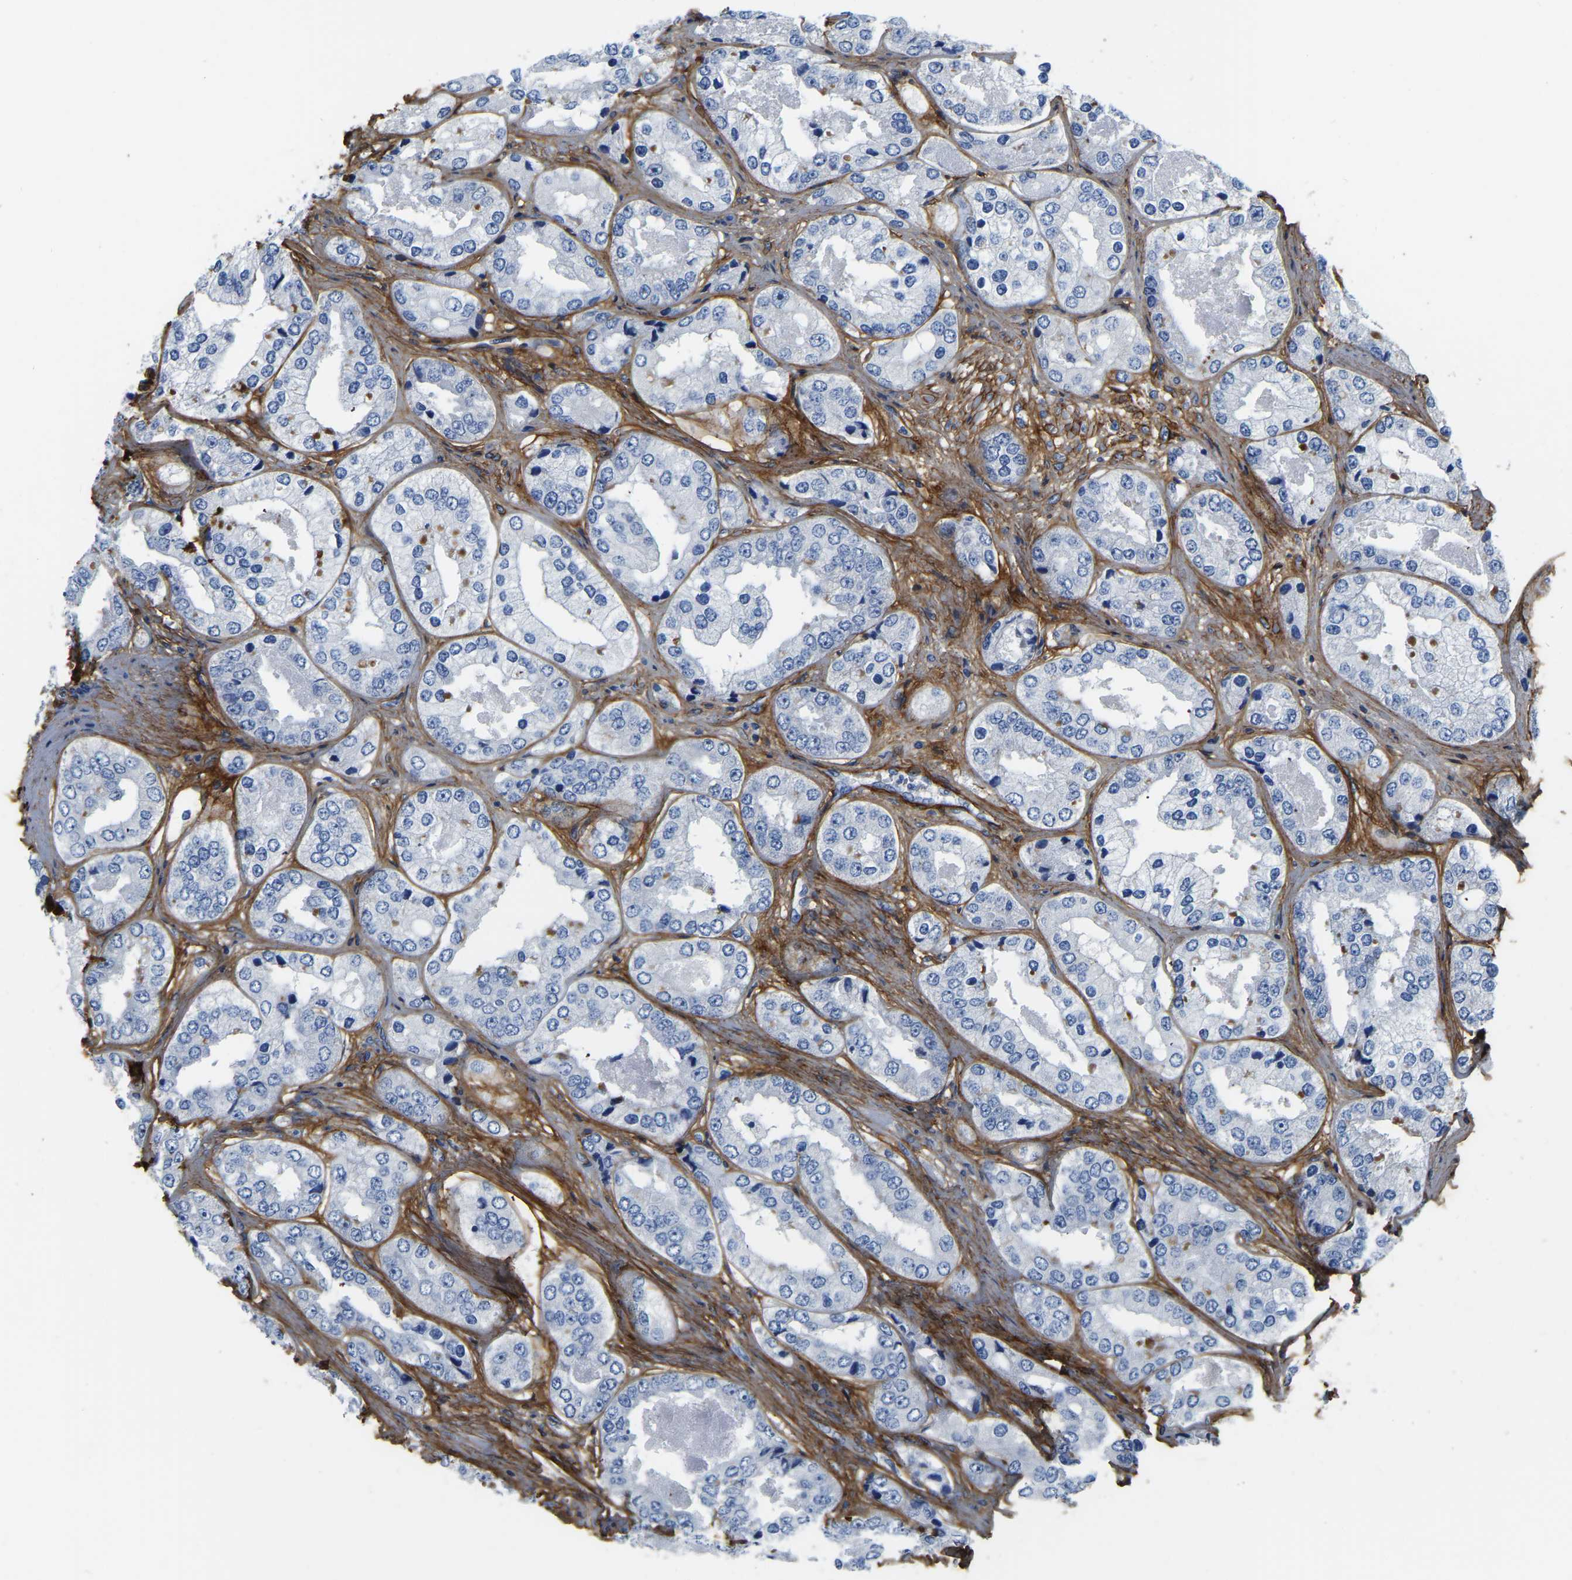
{"staining": {"intensity": "negative", "quantity": "none", "location": "none"}, "tissue": "prostate cancer", "cell_type": "Tumor cells", "image_type": "cancer", "snomed": [{"axis": "morphology", "description": "Adenocarcinoma, High grade"}, {"axis": "topography", "description": "Prostate"}], "caption": "A photomicrograph of human prostate high-grade adenocarcinoma is negative for staining in tumor cells.", "gene": "COL6A1", "patient": {"sex": "male", "age": 61}}